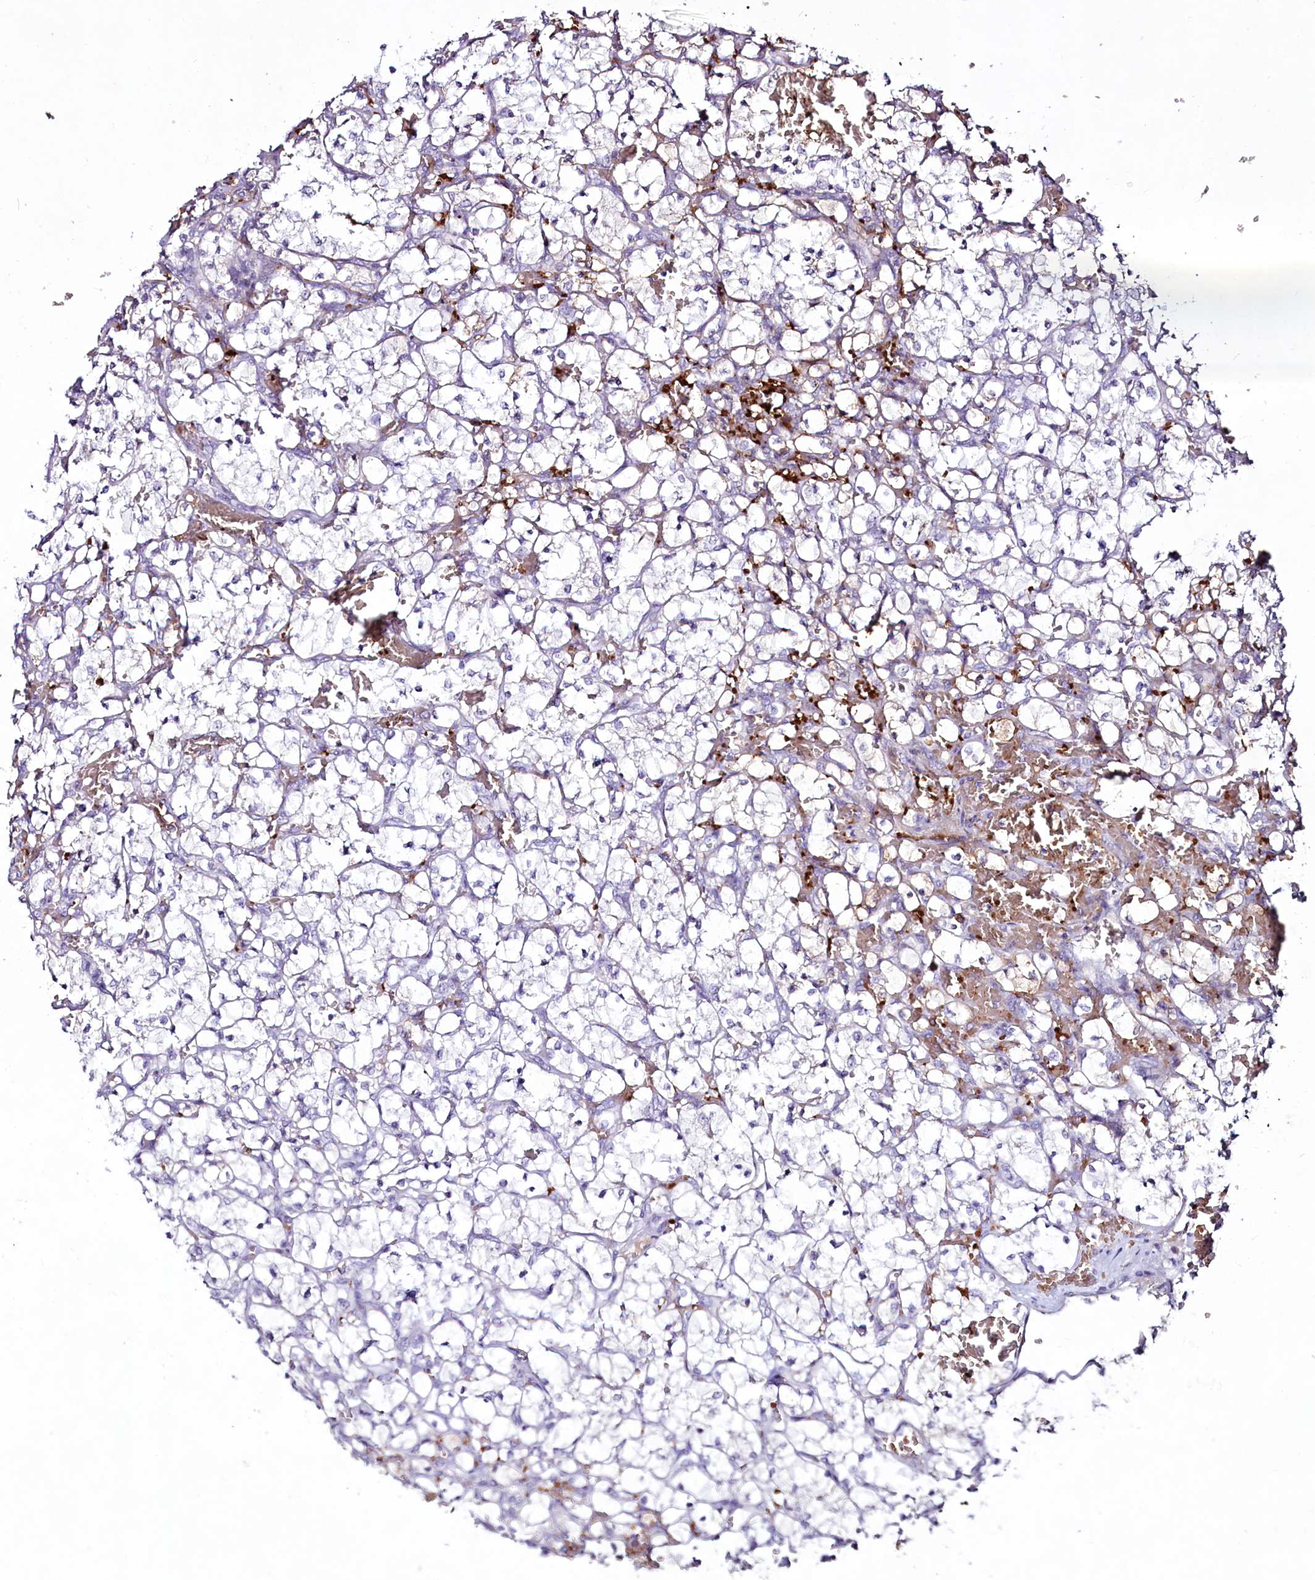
{"staining": {"intensity": "negative", "quantity": "none", "location": "none"}, "tissue": "renal cancer", "cell_type": "Tumor cells", "image_type": "cancer", "snomed": [{"axis": "morphology", "description": "Adenocarcinoma, NOS"}, {"axis": "topography", "description": "Kidney"}], "caption": "There is no significant positivity in tumor cells of renal cancer.", "gene": "SUSD3", "patient": {"sex": "female", "age": 69}}